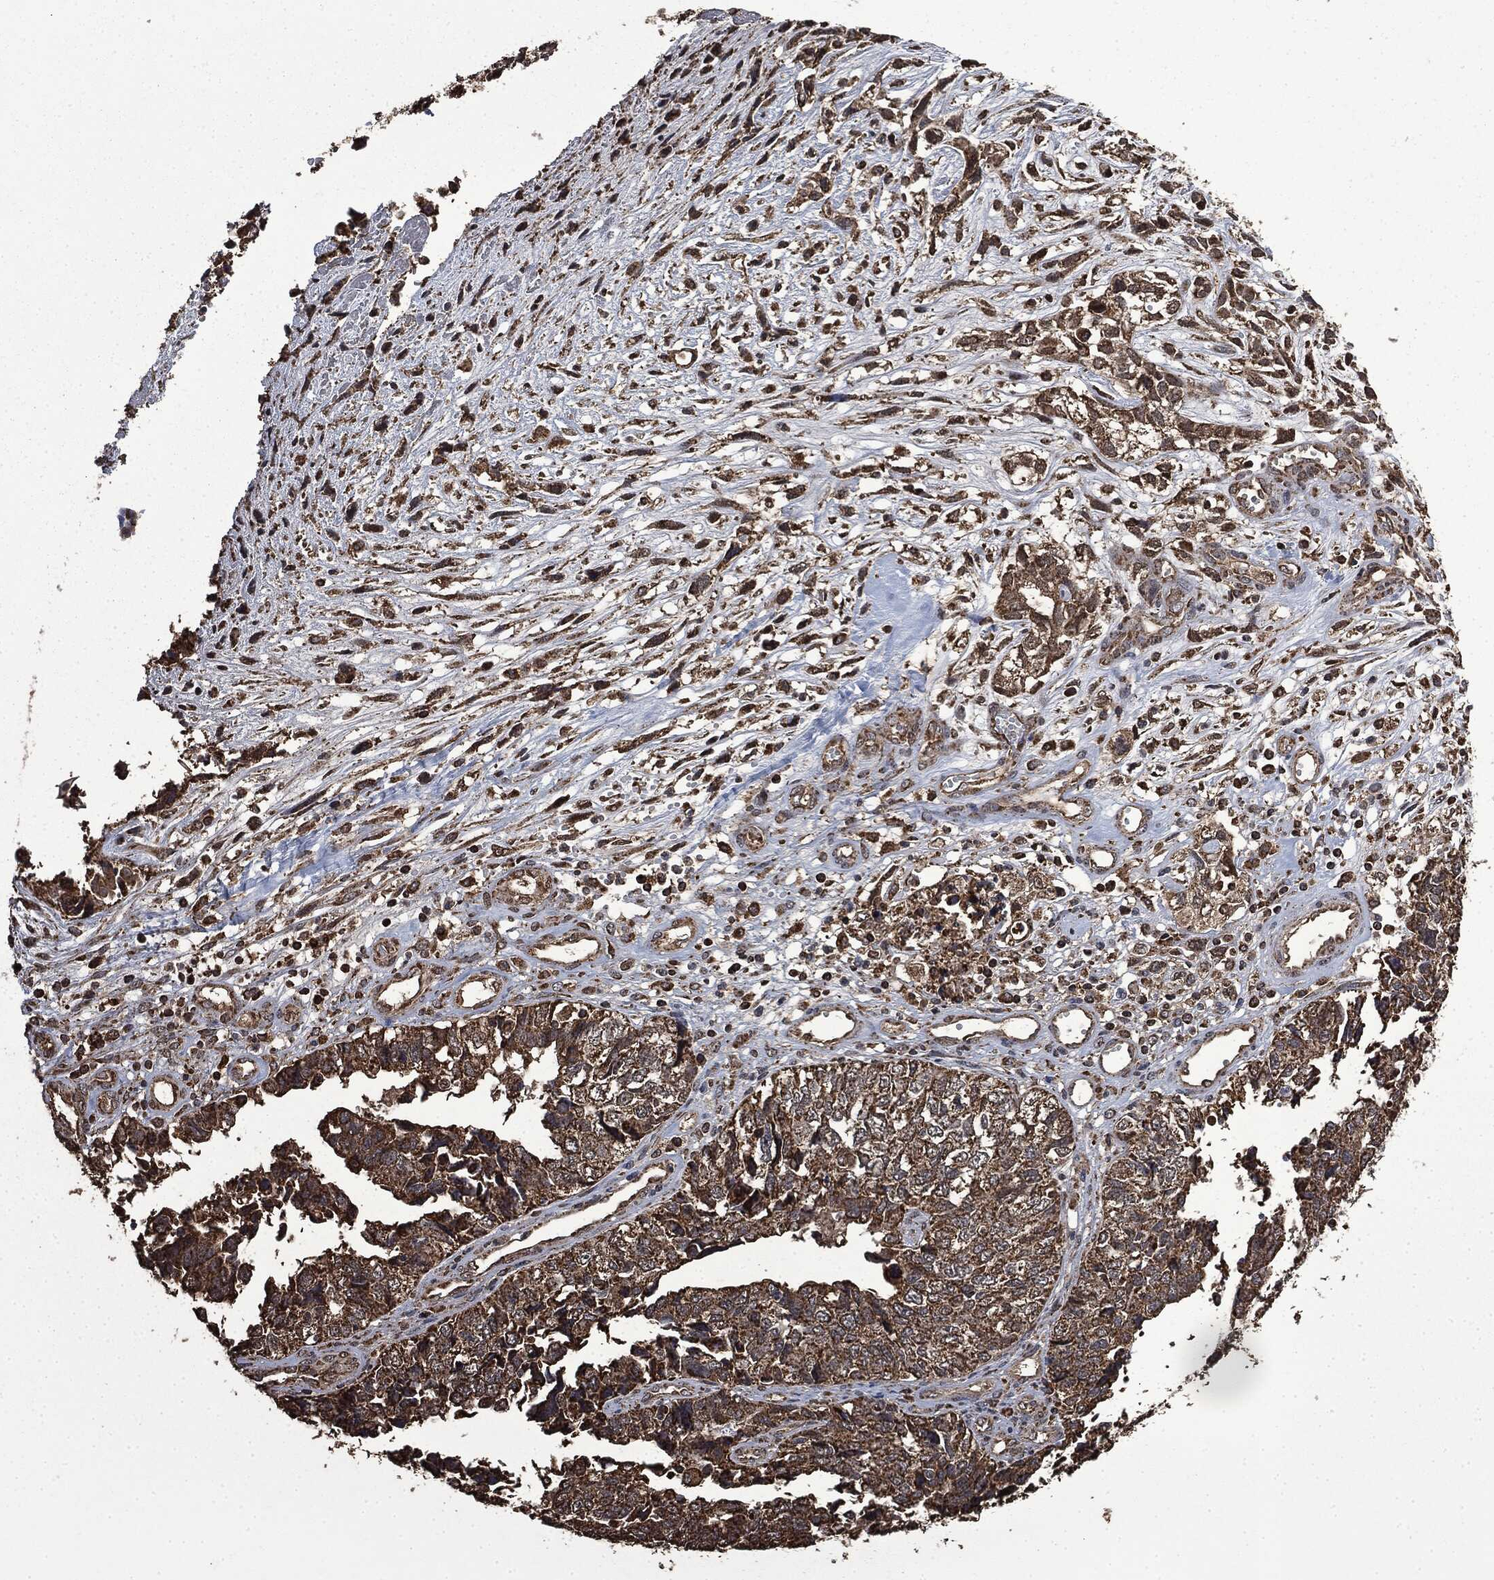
{"staining": {"intensity": "strong", "quantity": ">75%", "location": "cytoplasmic/membranous"}, "tissue": "cervical cancer", "cell_type": "Tumor cells", "image_type": "cancer", "snomed": [{"axis": "morphology", "description": "Squamous cell carcinoma, NOS"}, {"axis": "topography", "description": "Cervix"}], "caption": "A histopathology image showing strong cytoplasmic/membranous positivity in approximately >75% of tumor cells in squamous cell carcinoma (cervical), as visualized by brown immunohistochemical staining.", "gene": "LIG3", "patient": {"sex": "female", "age": 63}}